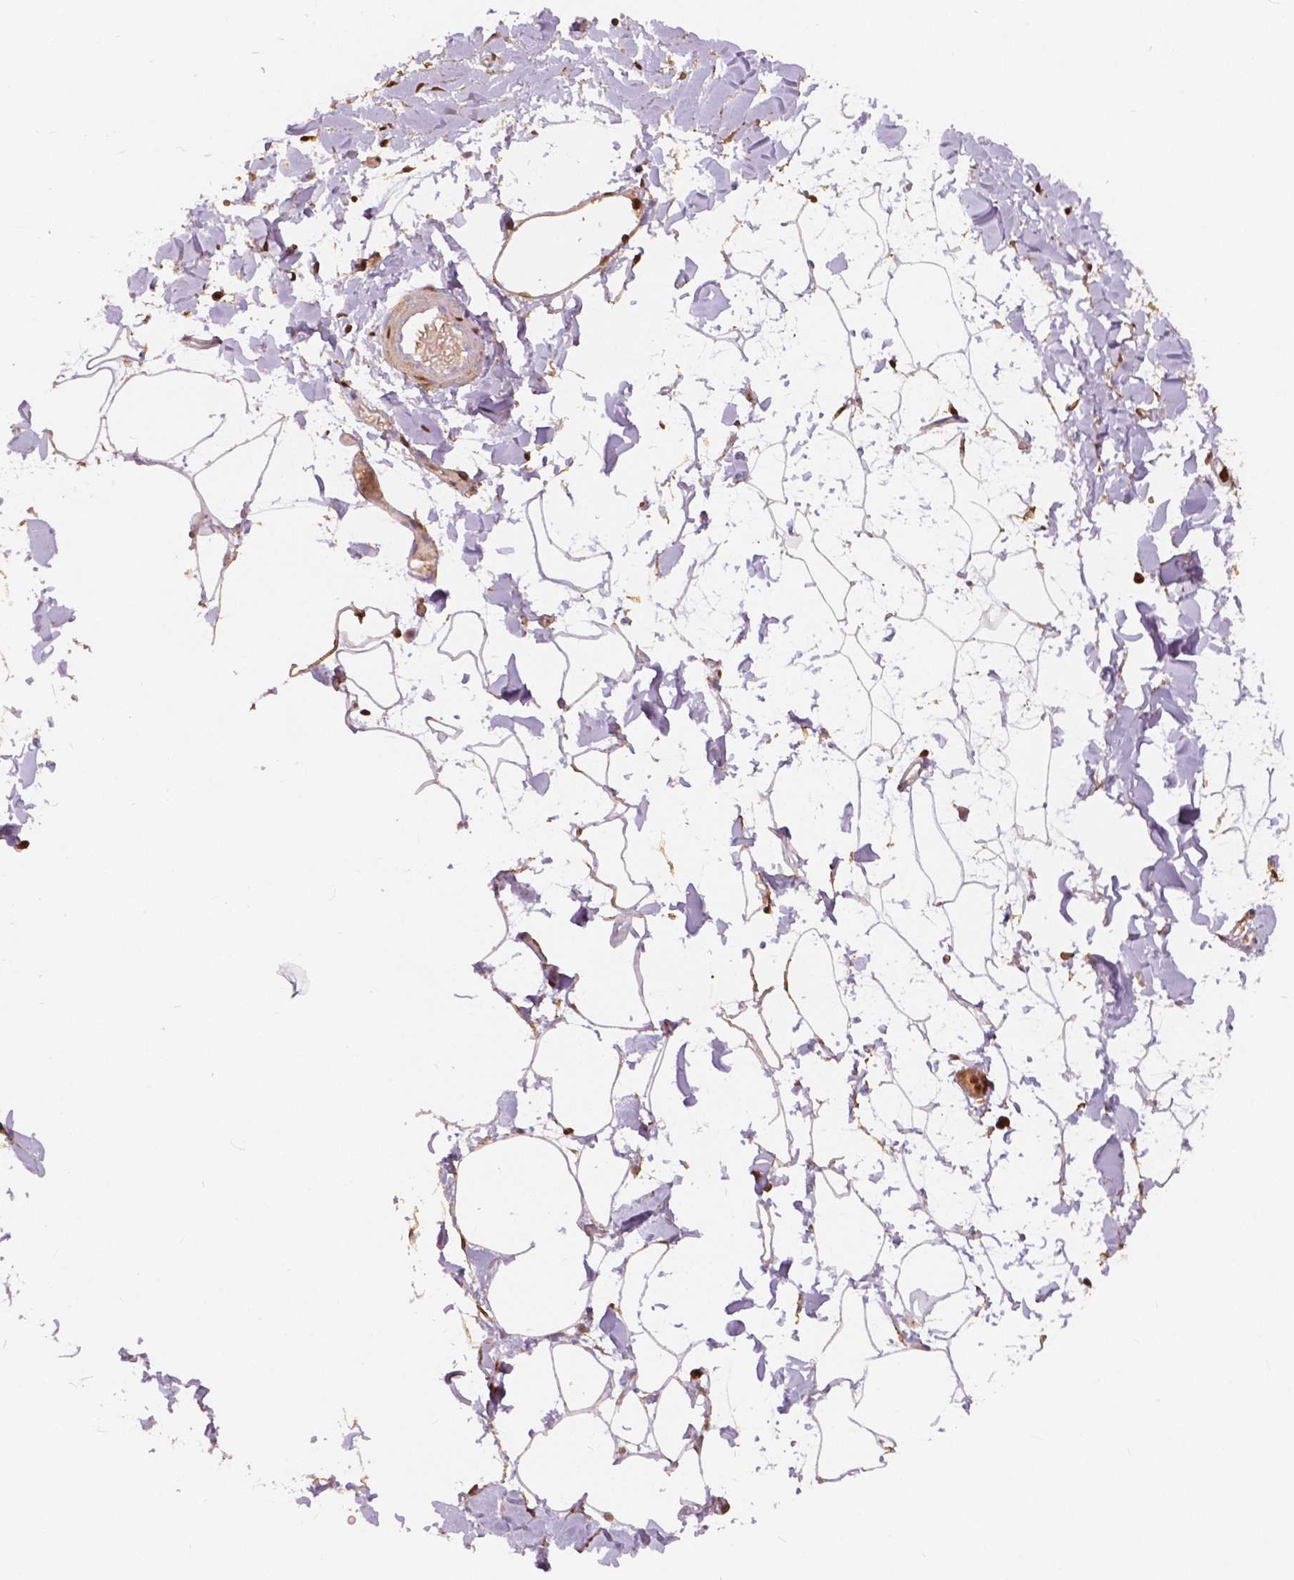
{"staining": {"intensity": "strong", "quantity": "<25%", "location": "cytoplasmic/membranous"}, "tissue": "adipose tissue", "cell_type": "Adipocytes", "image_type": "normal", "snomed": [{"axis": "morphology", "description": "Normal tissue, NOS"}, {"axis": "topography", "description": "Gallbladder"}, {"axis": "topography", "description": "Peripheral nerve tissue"}], "caption": "Immunohistochemistry (IHC) of normal adipose tissue shows medium levels of strong cytoplasmic/membranous positivity in about <25% of adipocytes. The protein of interest is stained brown, and the nuclei are stained in blue (DAB (3,3'-diaminobenzidine) IHC with brightfield microscopy, high magnification).", "gene": "S100A4", "patient": {"sex": "female", "age": 45}}